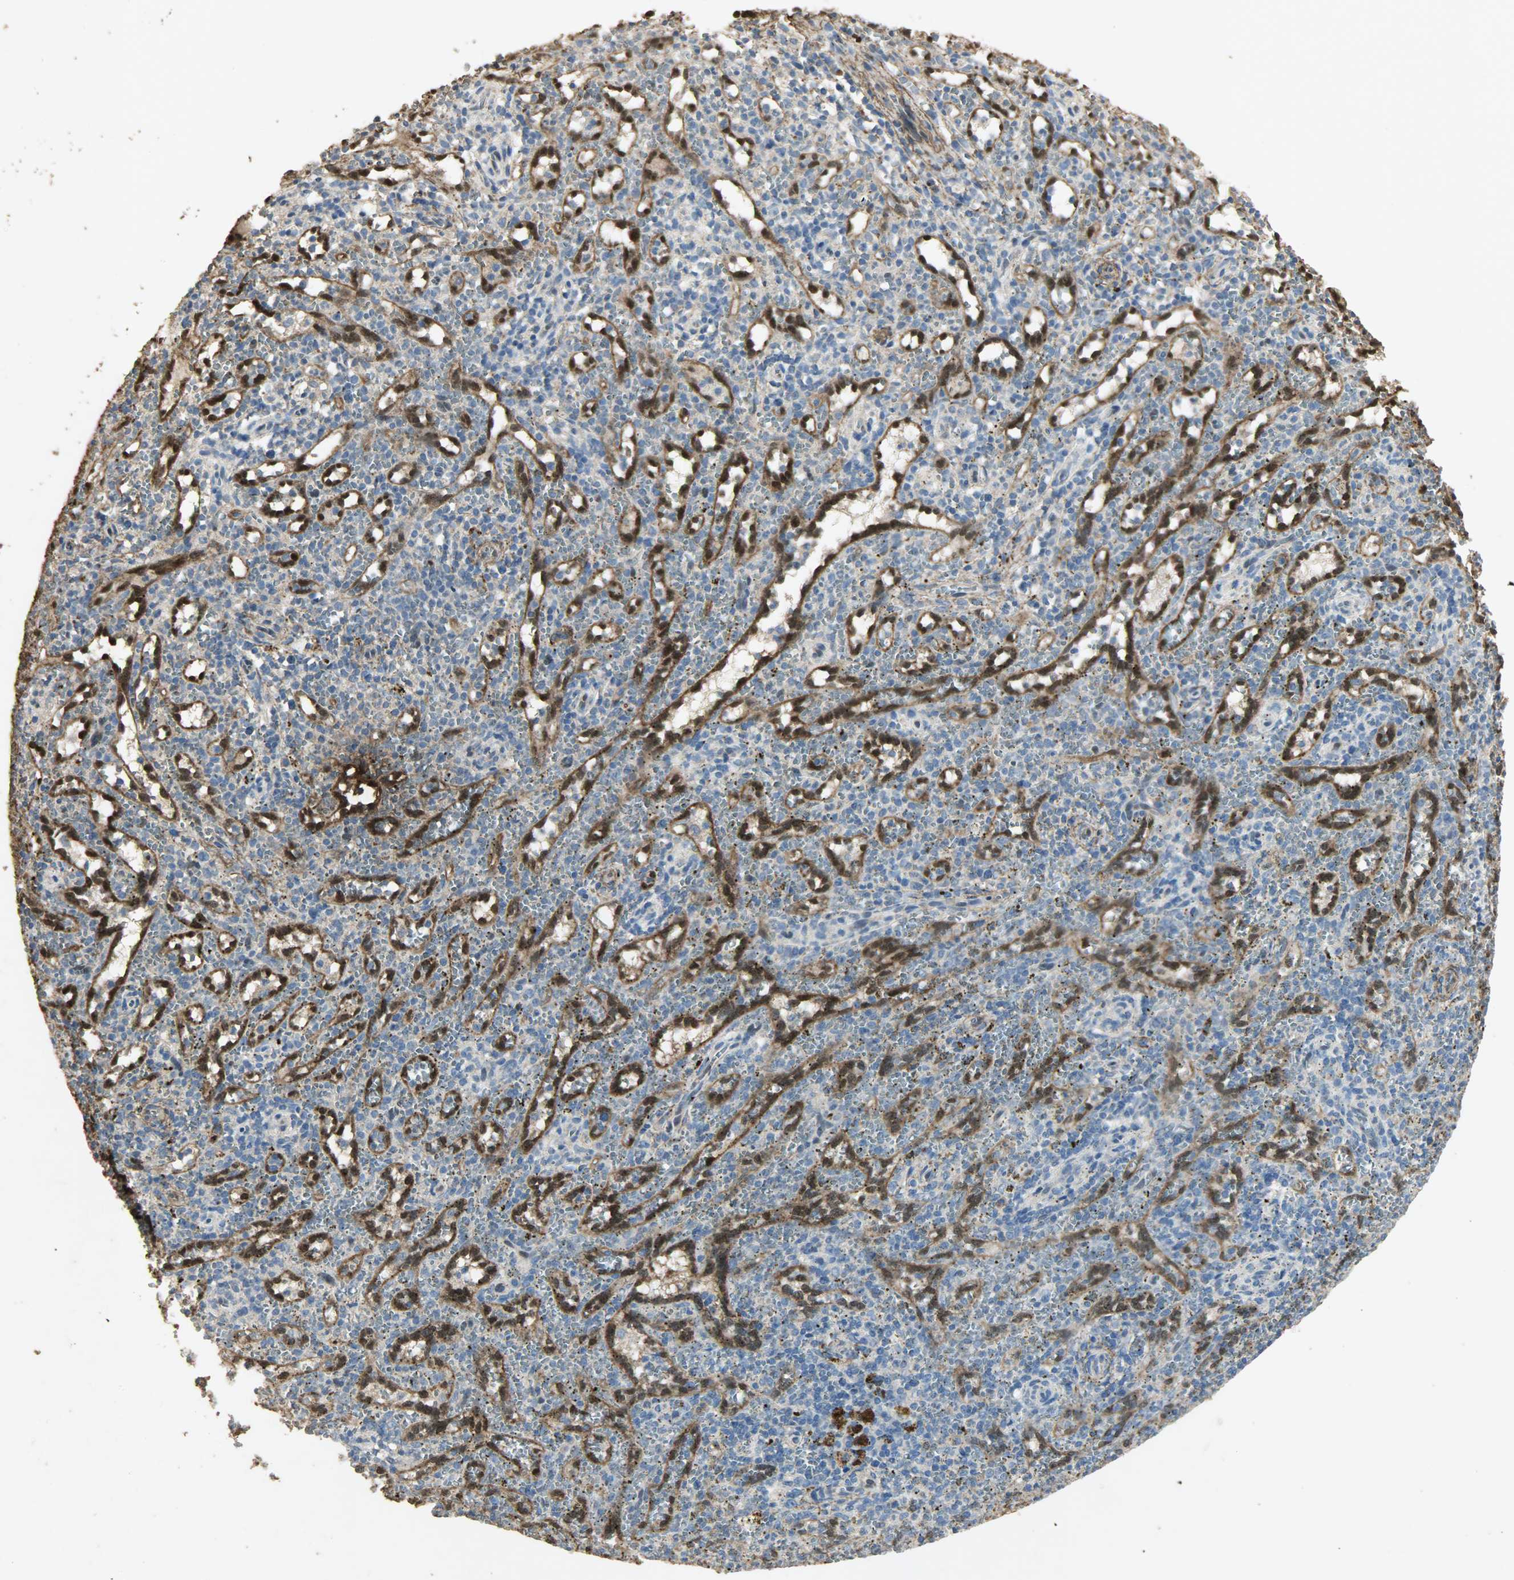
{"staining": {"intensity": "weak", "quantity": "<25%", "location": "cytoplasmic/membranous"}, "tissue": "spleen", "cell_type": "Cells in red pulp", "image_type": "normal", "snomed": [{"axis": "morphology", "description": "Normal tissue, NOS"}, {"axis": "topography", "description": "Spleen"}], "caption": "A high-resolution photomicrograph shows immunohistochemistry (IHC) staining of normal spleen, which demonstrates no significant staining in cells in red pulp.", "gene": "ASB9", "patient": {"sex": "female", "age": 10}}